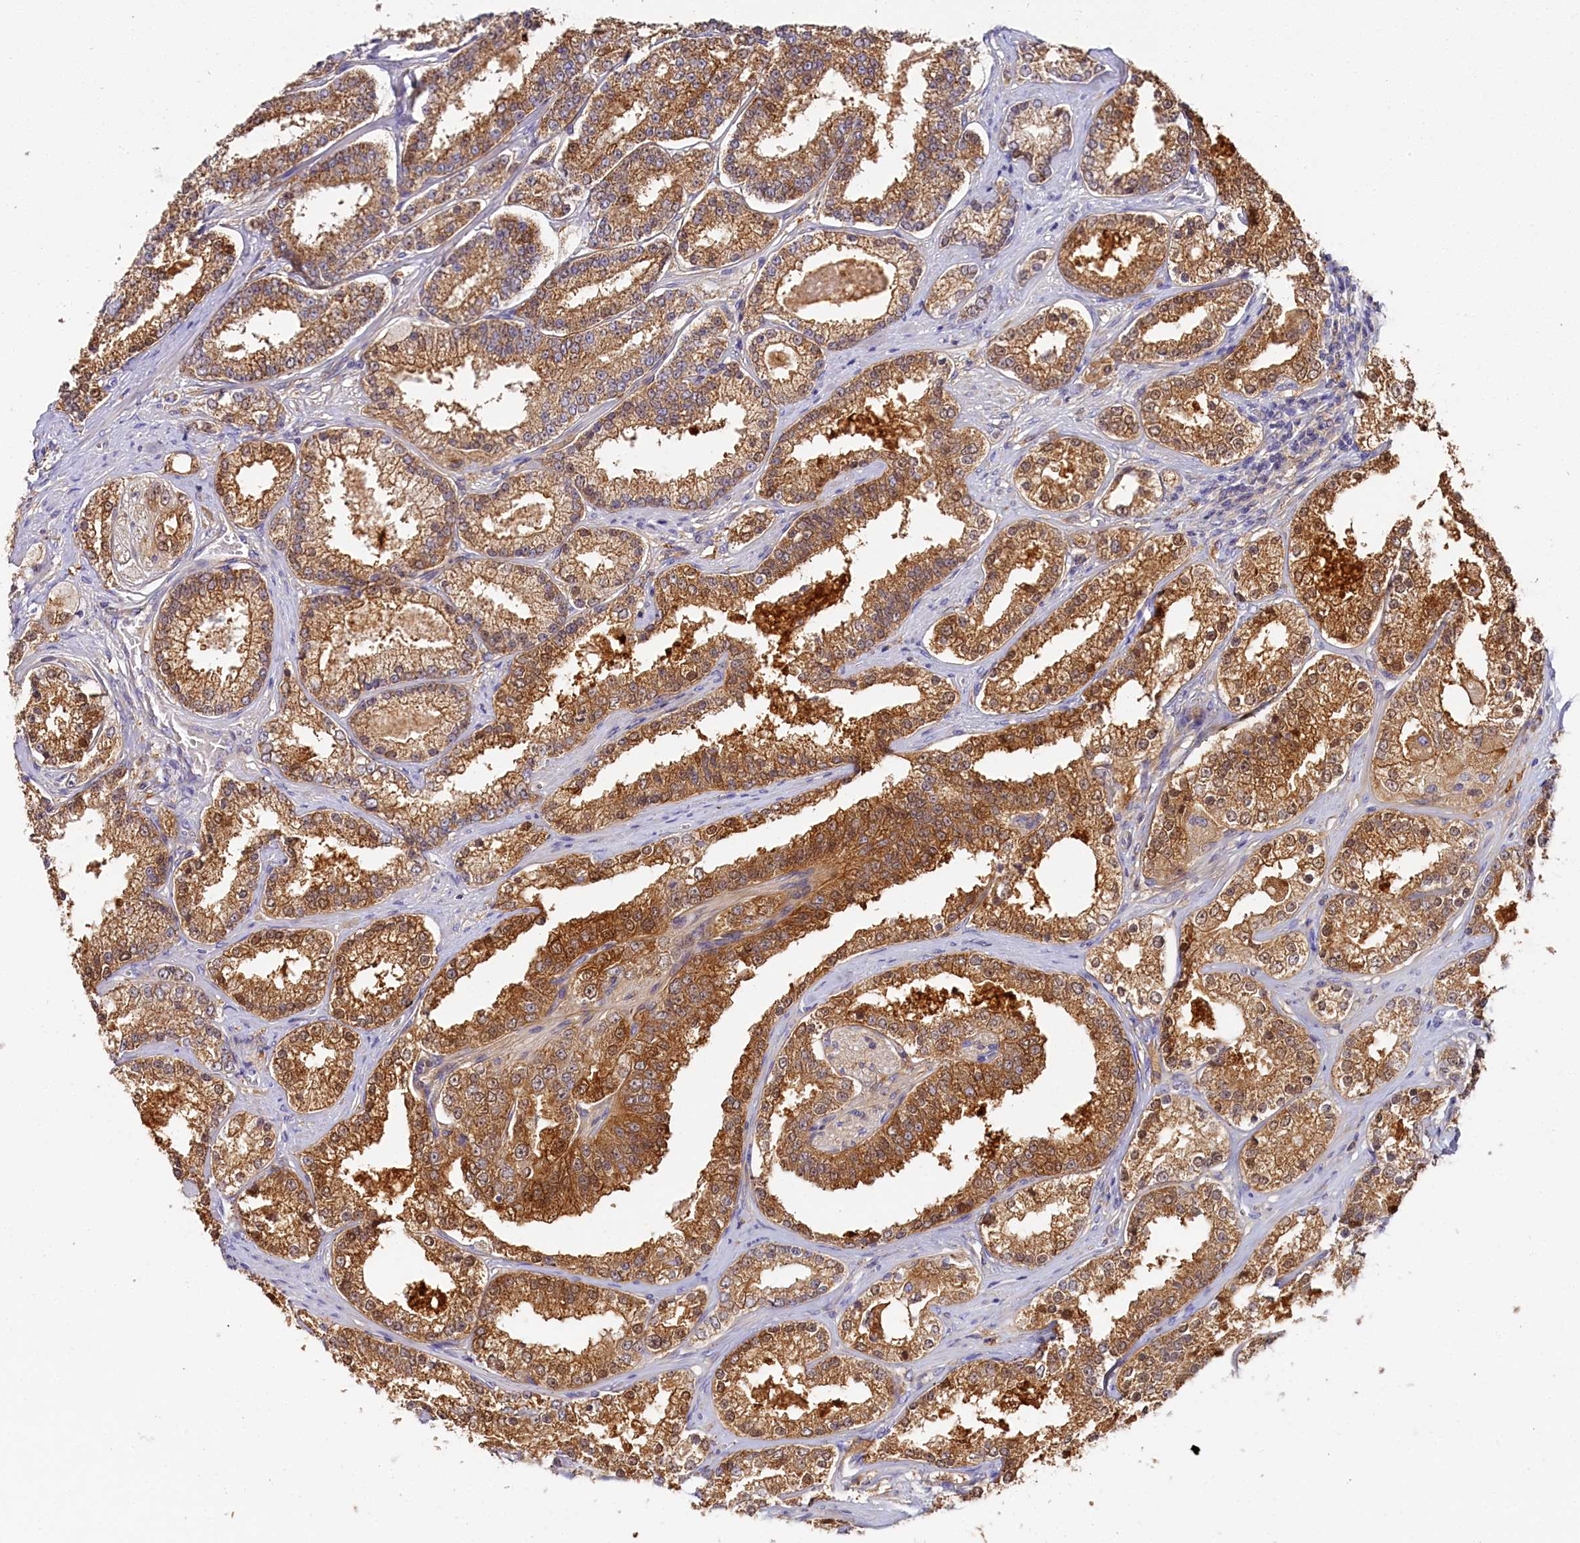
{"staining": {"intensity": "moderate", "quantity": ">75%", "location": "cytoplasmic/membranous"}, "tissue": "prostate cancer", "cell_type": "Tumor cells", "image_type": "cancer", "snomed": [{"axis": "morphology", "description": "Normal tissue, NOS"}, {"axis": "morphology", "description": "Adenocarcinoma, High grade"}, {"axis": "topography", "description": "Prostate"}], "caption": "Prostate high-grade adenocarcinoma tissue reveals moderate cytoplasmic/membranous positivity in about >75% of tumor cells, visualized by immunohistochemistry. Immunohistochemistry (ihc) stains the protein of interest in brown and the nuclei are stained blue.", "gene": "KATNB1", "patient": {"sex": "male", "age": 83}}